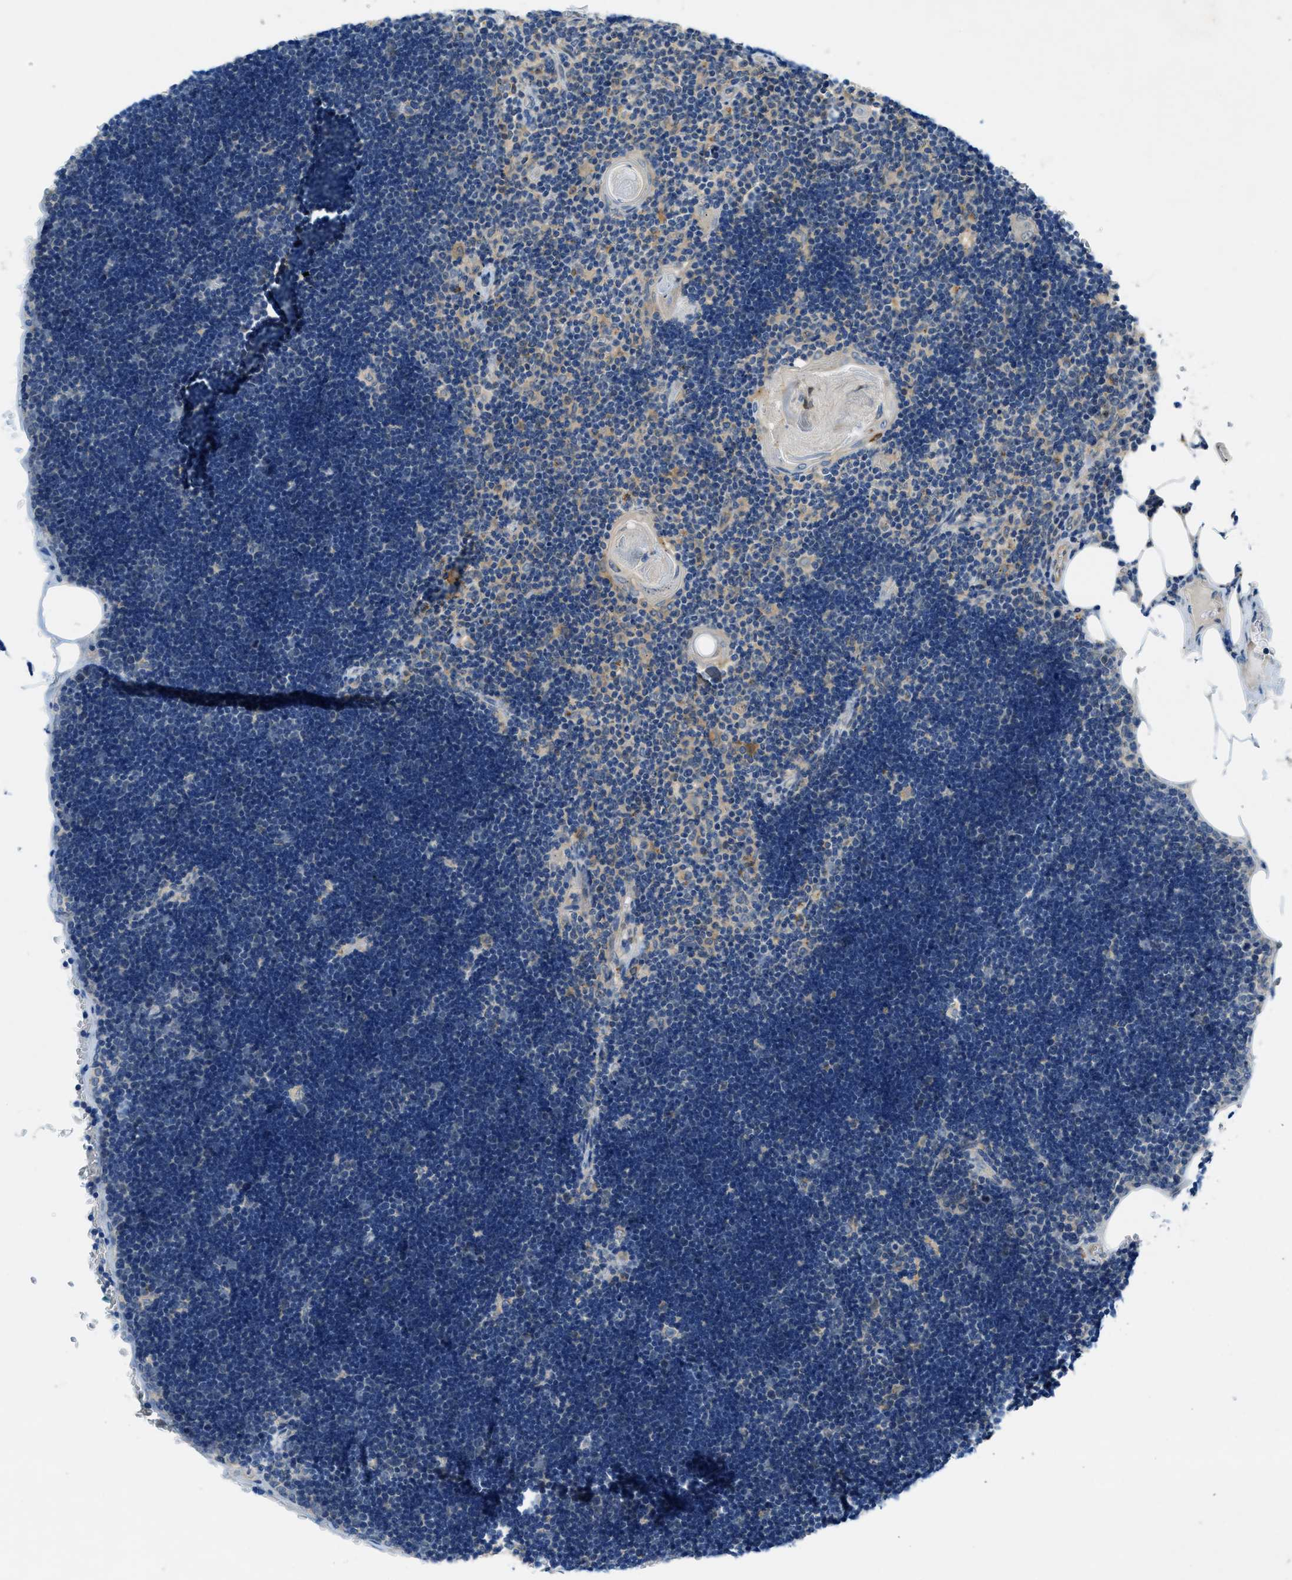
{"staining": {"intensity": "moderate", "quantity": ">75%", "location": "cytoplasmic/membranous"}, "tissue": "lymph node", "cell_type": "Germinal center cells", "image_type": "normal", "snomed": [{"axis": "morphology", "description": "Normal tissue, NOS"}, {"axis": "topography", "description": "Lymph node"}], "caption": "Immunohistochemistry (IHC) photomicrograph of unremarkable human lymph node stained for a protein (brown), which shows medium levels of moderate cytoplasmic/membranous staining in about >75% of germinal center cells.", "gene": "RIPK2", "patient": {"sex": "male", "age": 33}}